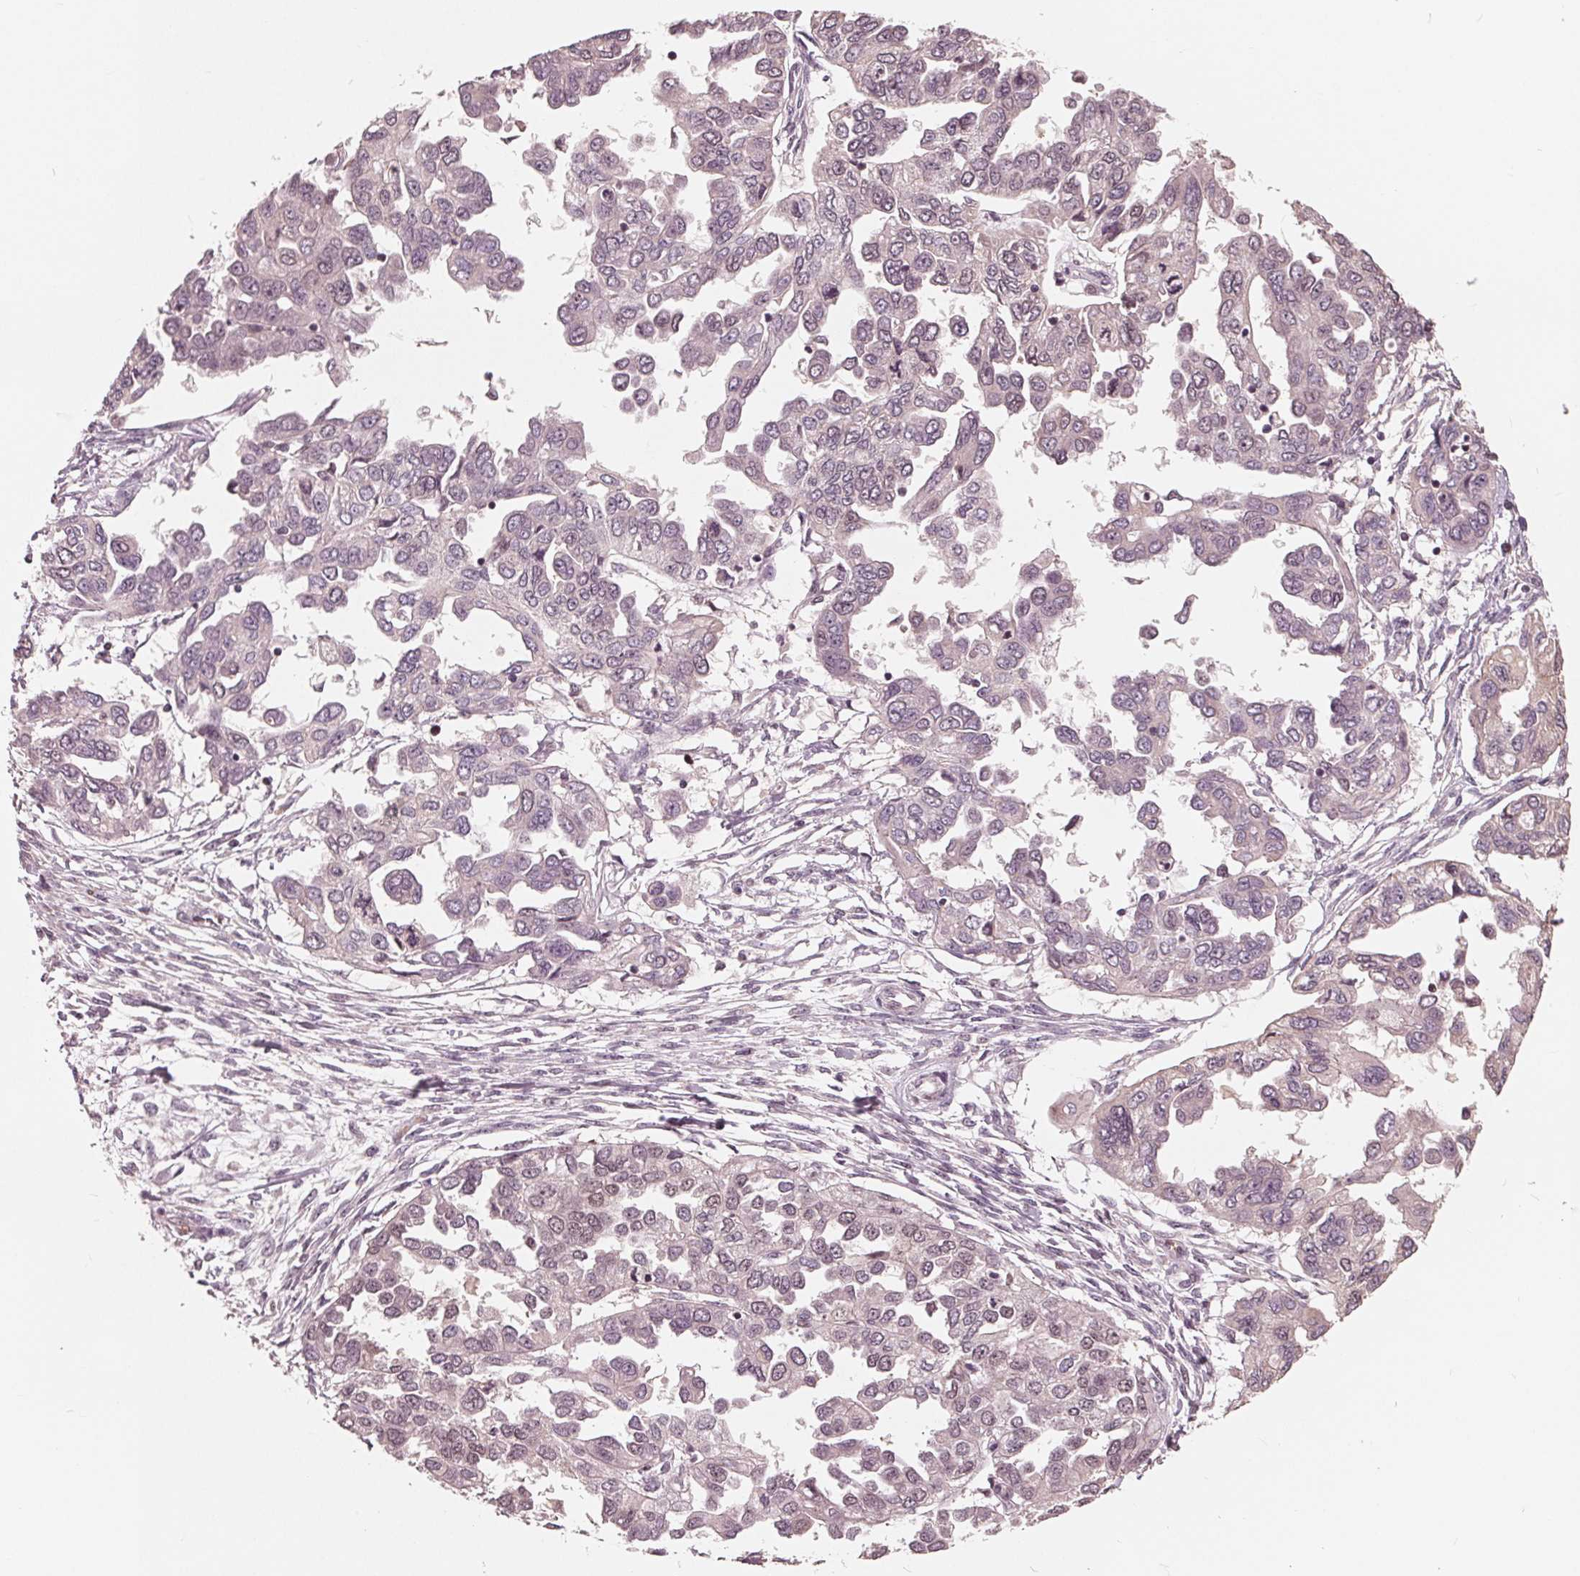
{"staining": {"intensity": "negative", "quantity": "none", "location": "none"}, "tissue": "ovarian cancer", "cell_type": "Tumor cells", "image_type": "cancer", "snomed": [{"axis": "morphology", "description": "Cystadenocarcinoma, serous, NOS"}, {"axis": "topography", "description": "Ovary"}], "caption": "Immunohistochemistry photomicrograph of neoplastic tissue: human ovarian cancer stained with DAB (3,3'-diaminobenzidine) demonstrates no significant protein positivity in tumor cells.", "gene": "HIRIP3", "patient": {"sex": "female", "age": 53}}